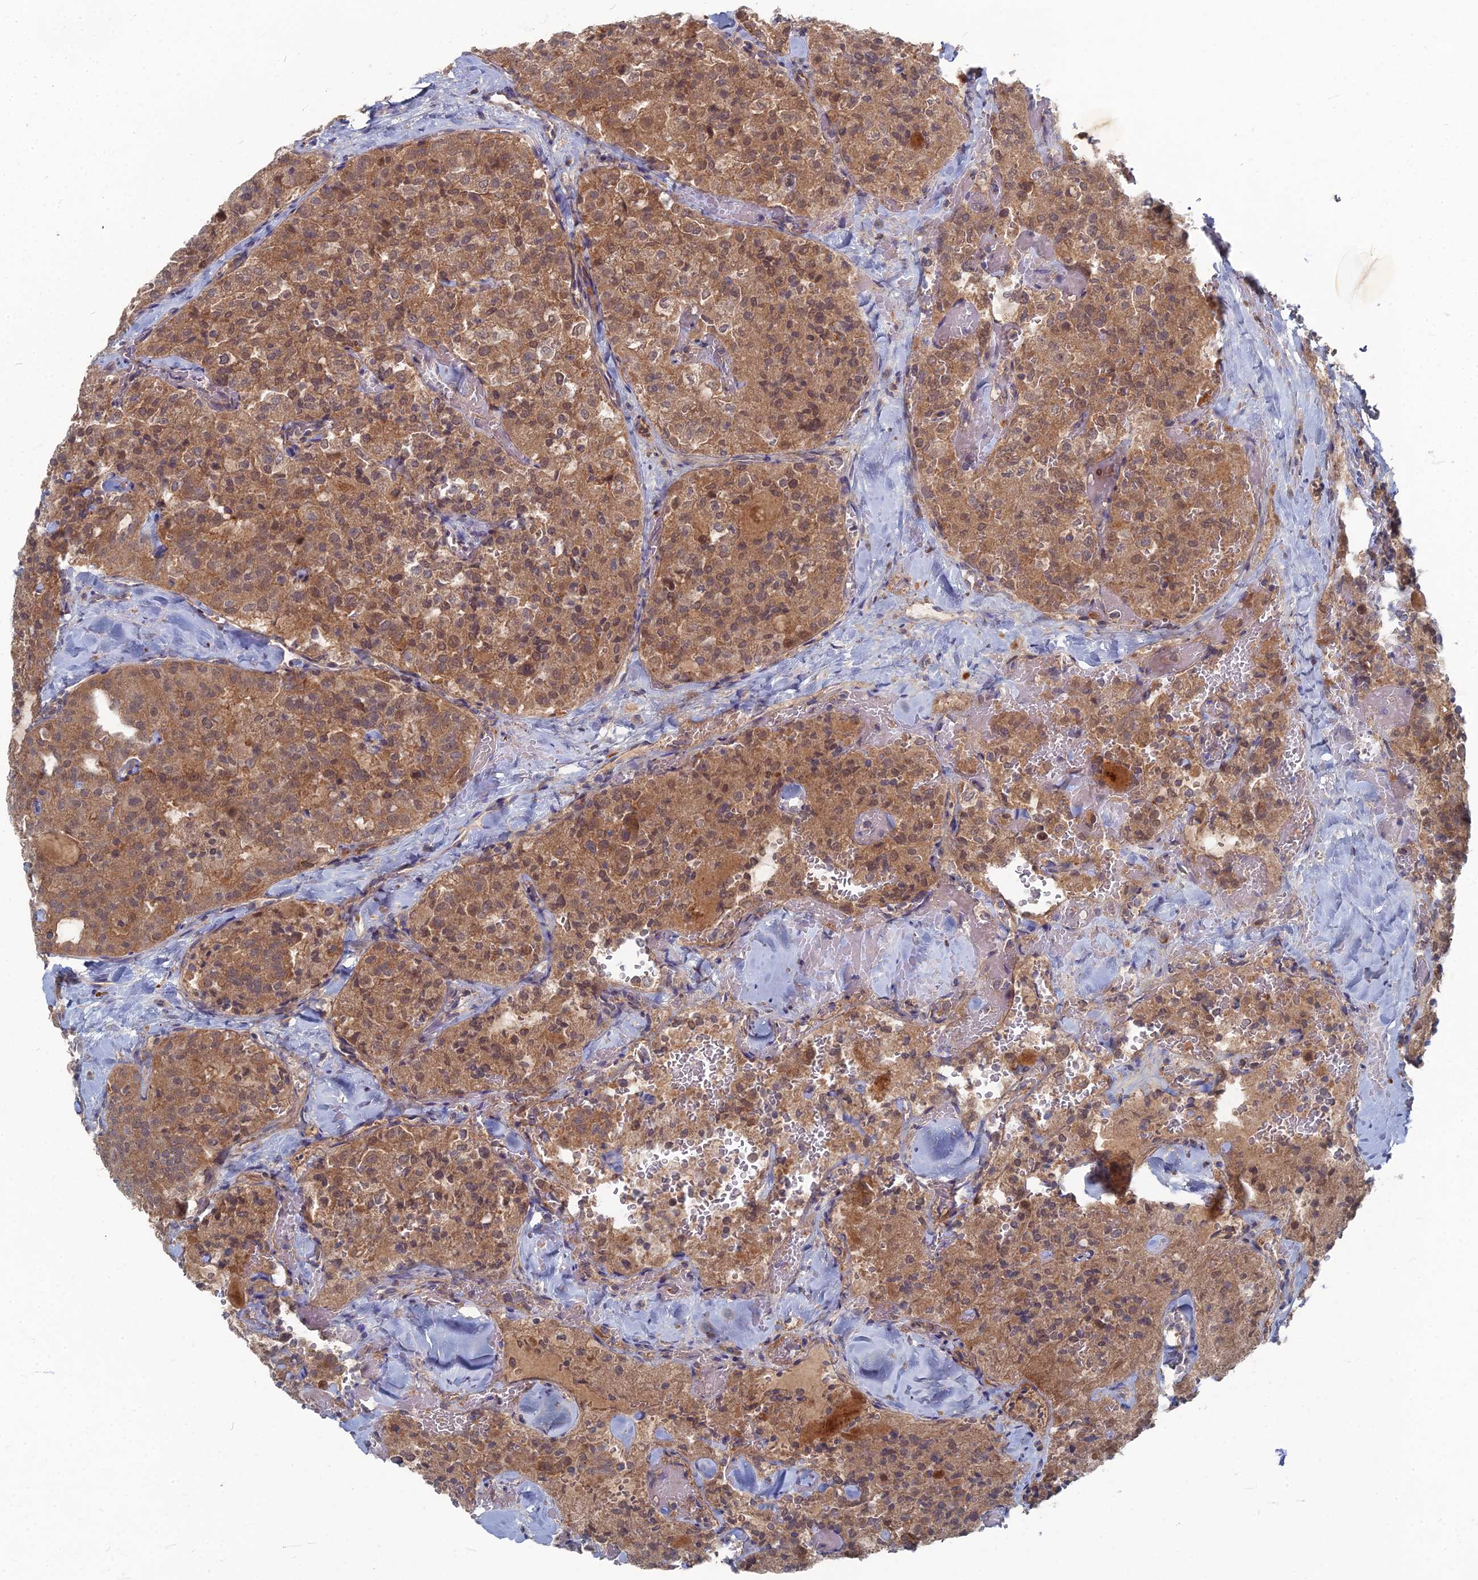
{"staining": {"intensity": "moderate", "quantity": ">75%", "location": "cytoplasmic/membranous,nuclear"}, "tissue": "thyroid cancer", "cell_type": "Tumor cells", "image_type": "cancer", "snomed": [{"axis": "morphology", "description": "Follicular adenoma carcinoma, NOS"}, {"axis": "topography", "description": "Thyroid gland"}], "caption": "Brown immunohistochemical staining in human thyroid follicular adenoma carcinoma reveals moderate cytoplasmic/membranous and nuclear staining in approximately >75% of tumor cells.", "gene": "PPCDC", "patient": {"sex": "male", "age": 75}}